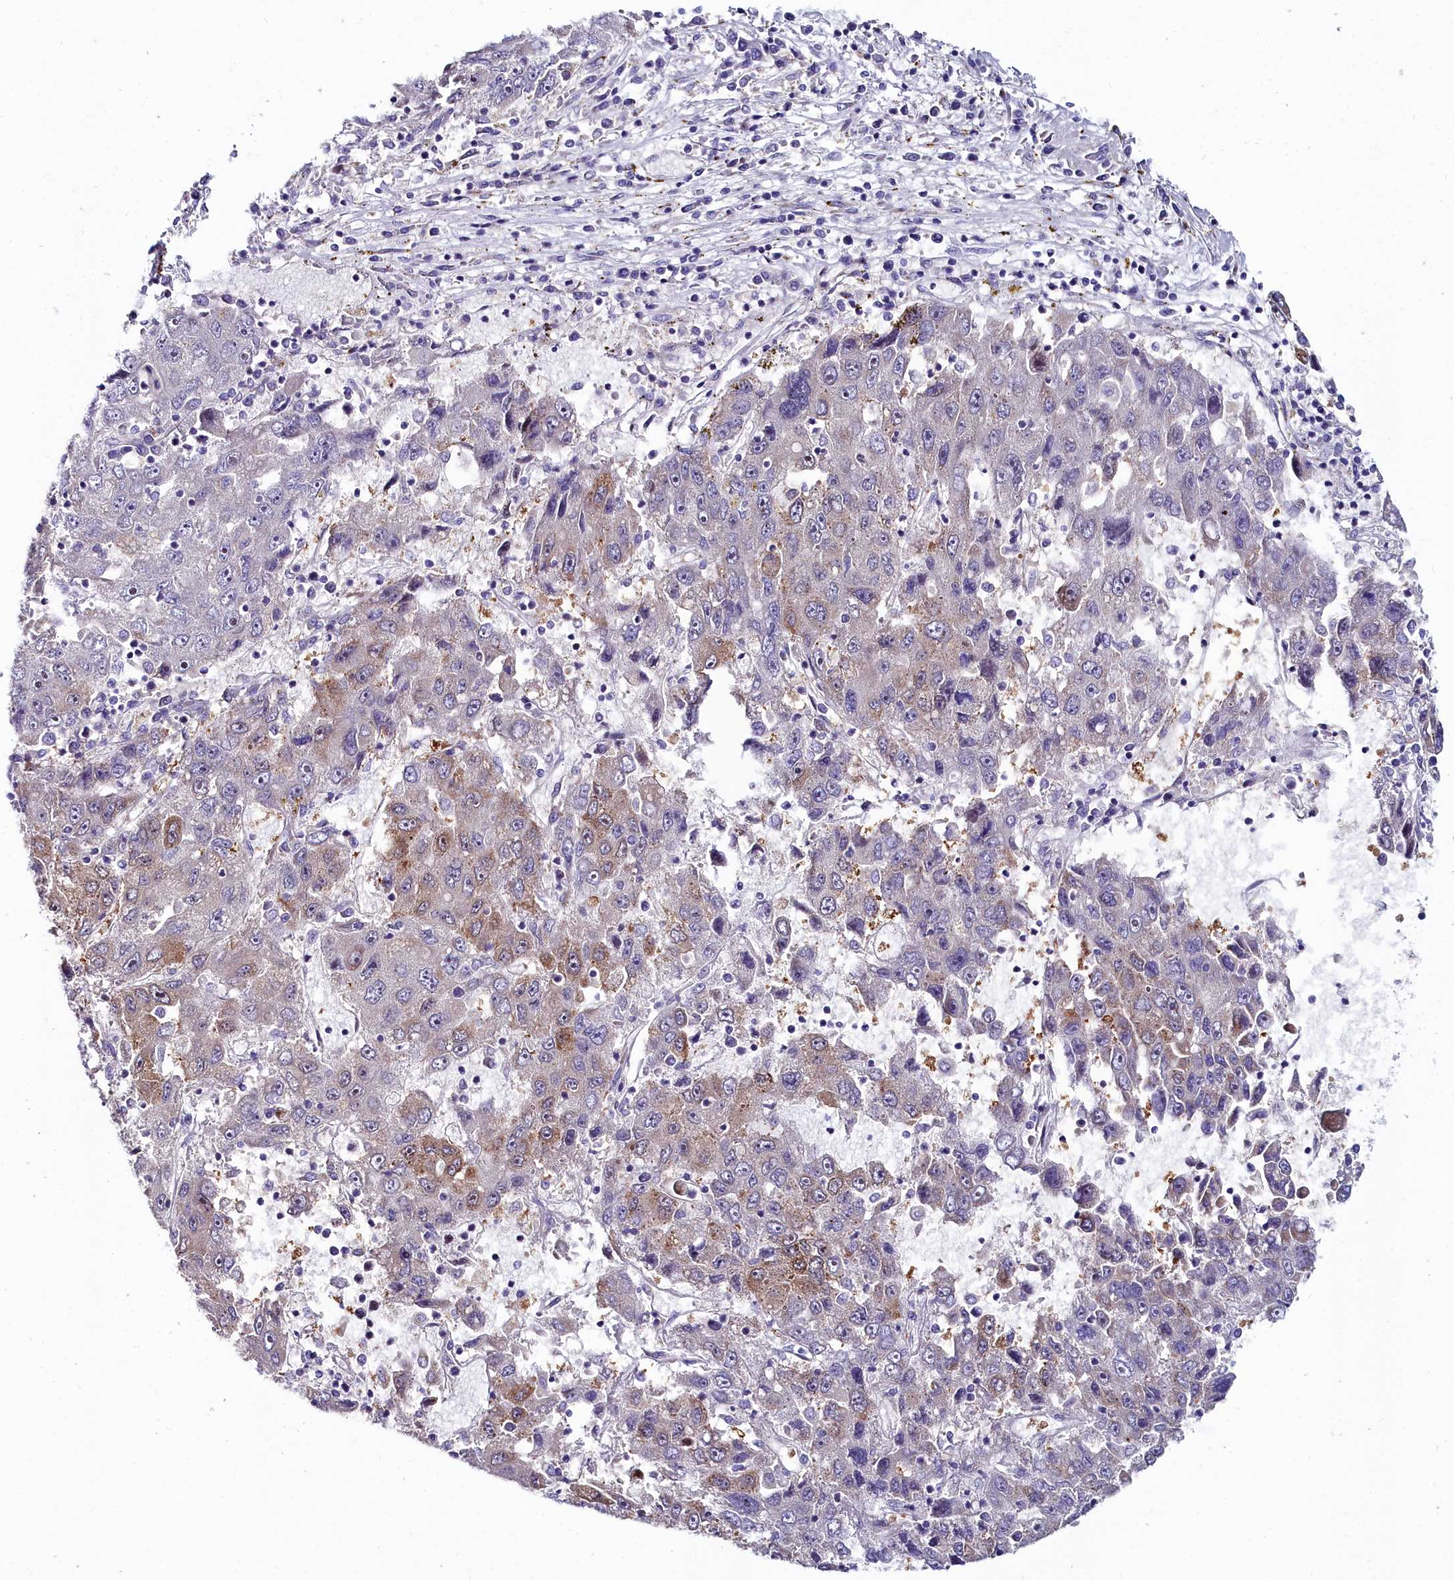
{"staining": {"intensity": "moderate", "quantity": "<25%", "location": "cytoplasmic/membranous"}, "tissue": "liver cancer", "cell_type": "Tumor cells", "image_type": "cancer", "snomed": [{"axis": "morphology", "description": "Carcinoma, Hepatocellular, NOS"}, {"axis": "topography", "description": "Liver"}], "caption": "This image shows liver cancer stained with immunohistochemistry to label a protein in brown. The cytoplasmic/membranous of tumor cells show moderate positivity for the protein. Nuclei are counter-stained blue.", "gene": "C4orf19", "patient": {"sex": "male", "age": 49}}